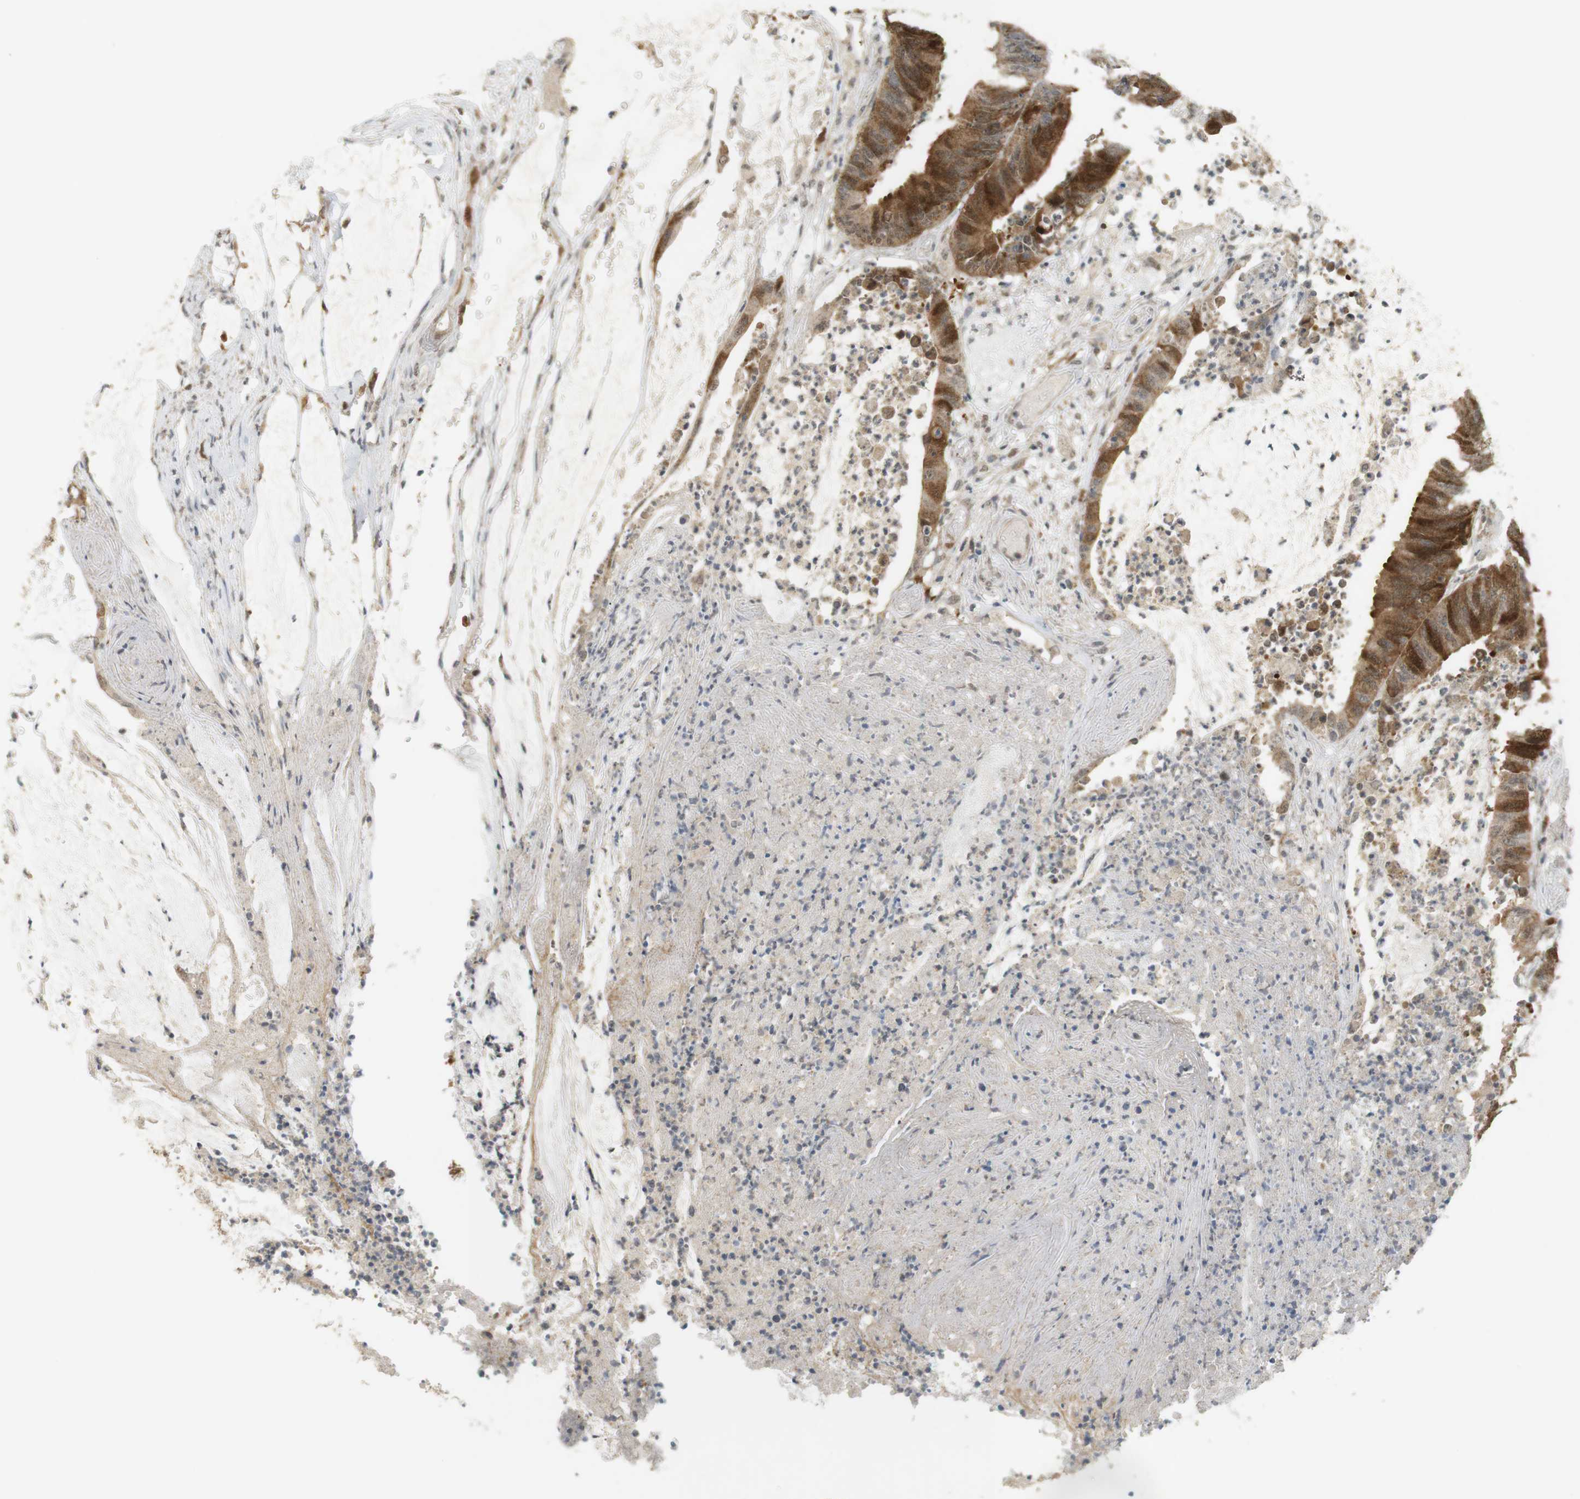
{"staining": {"intensity": "strong", "quantity": ">75%", "location": "cytoplasmic/membranous"}, "tissue": "colorectal cancer", "cell_type": "Tumor cells", "image_type": "cancer", "snomed": [{"axis": "morphology", "description": "Adenocarcinoma, NOS"}, {"axis": "topography", "description": "Rectum"}], "caption": "Immunohistochemistry (IHC) photomicrograph of colorectal adenocarcinoma stained for a protein (brown), which reveals high levels of strong cytoplasmic/membranous expression in approximately >75% of tumor cells.", "gene": "TTK", "patient": {"sex": "female", "age": 66}}